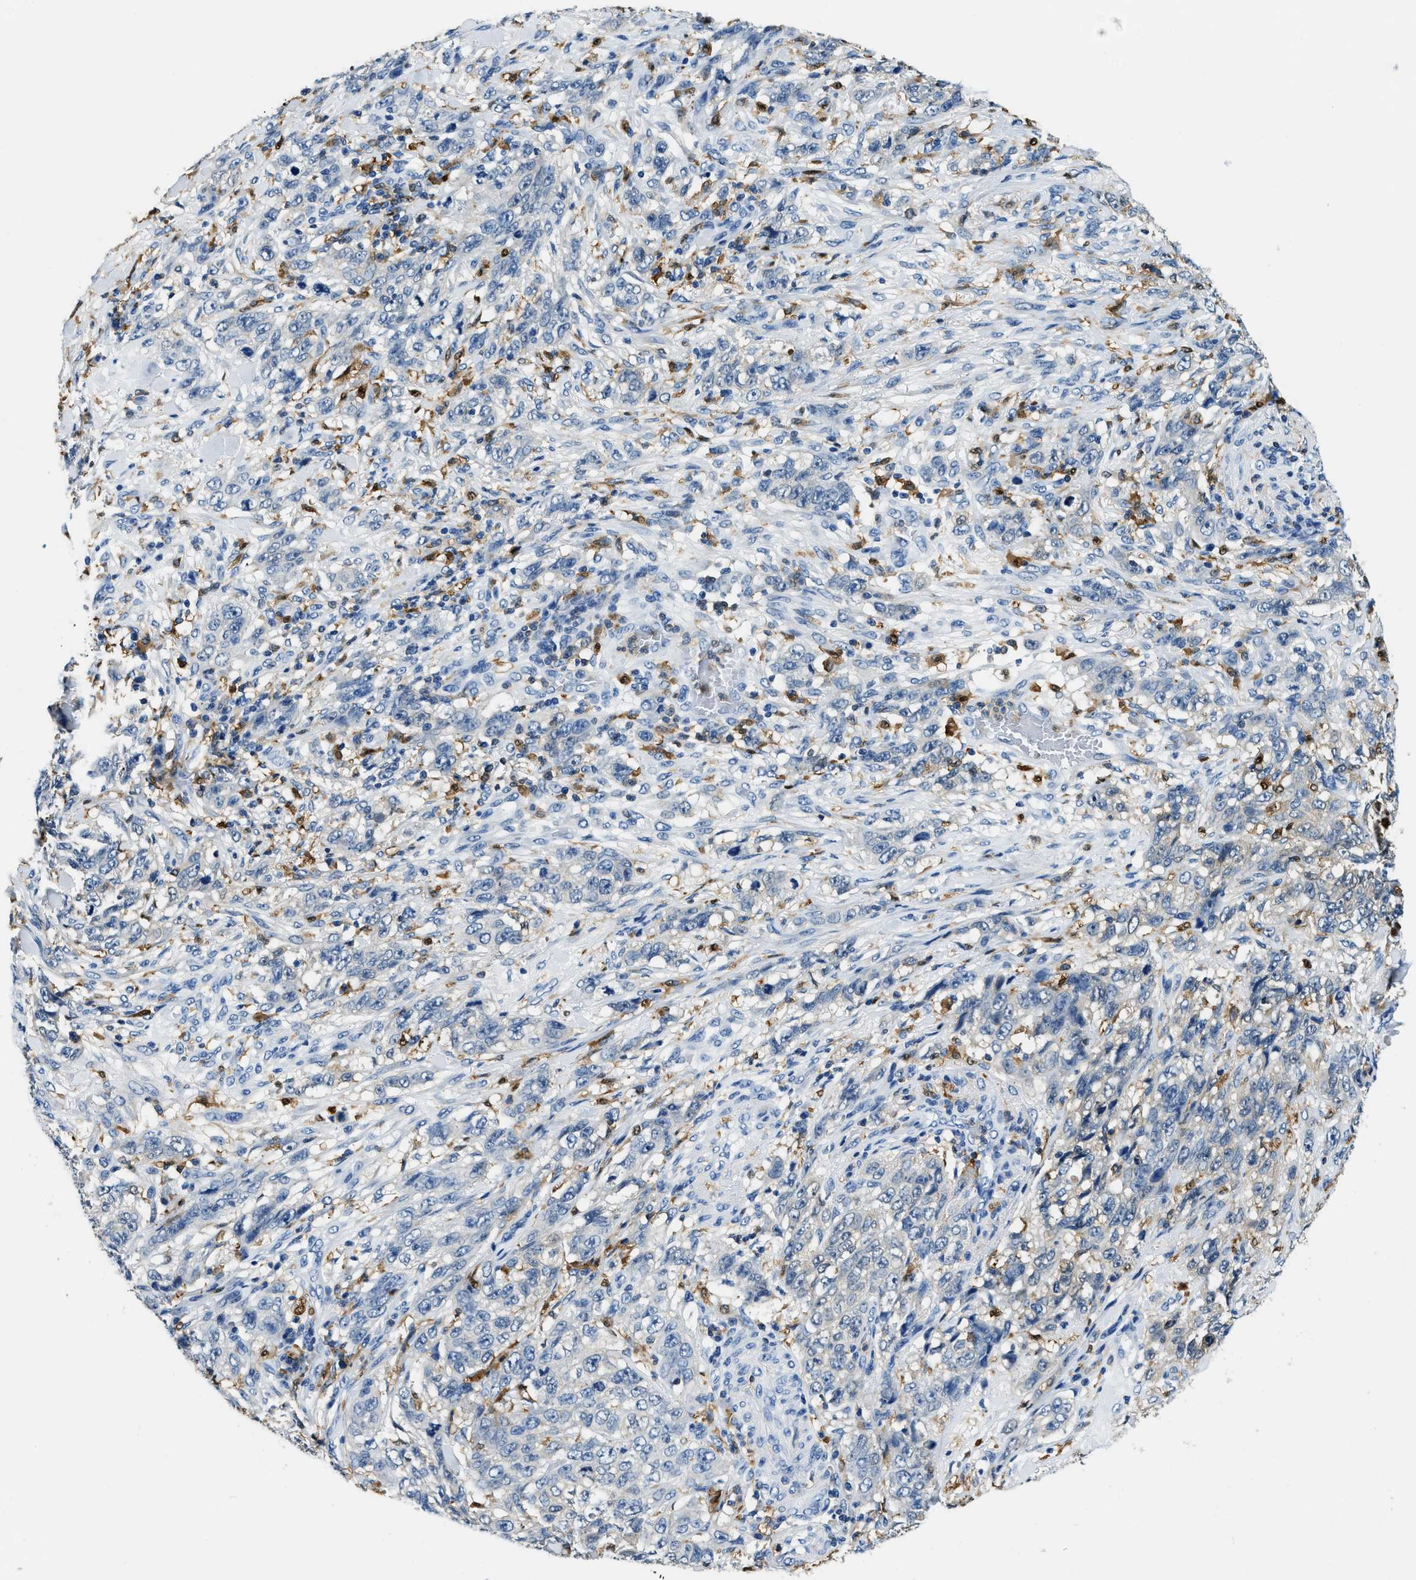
{"staining": {"intensity": "negative", "quantity": "none", "location": "none"}, "tissue": "stomach cancer", "cell_type": "Tumor cells", "image_type": "cancer", "snomed": [{"axis": "morphology", "description": "Adenocarcinoma, NOS"}, {"axis": "topography", "description": "Stomach"}], "caption": "A histopathology image of human adenocarcinoma (stomach) is negative for staining in tumor cells.", "gene": "CAPG", "patient": {"sex": "male", "age": 48}}